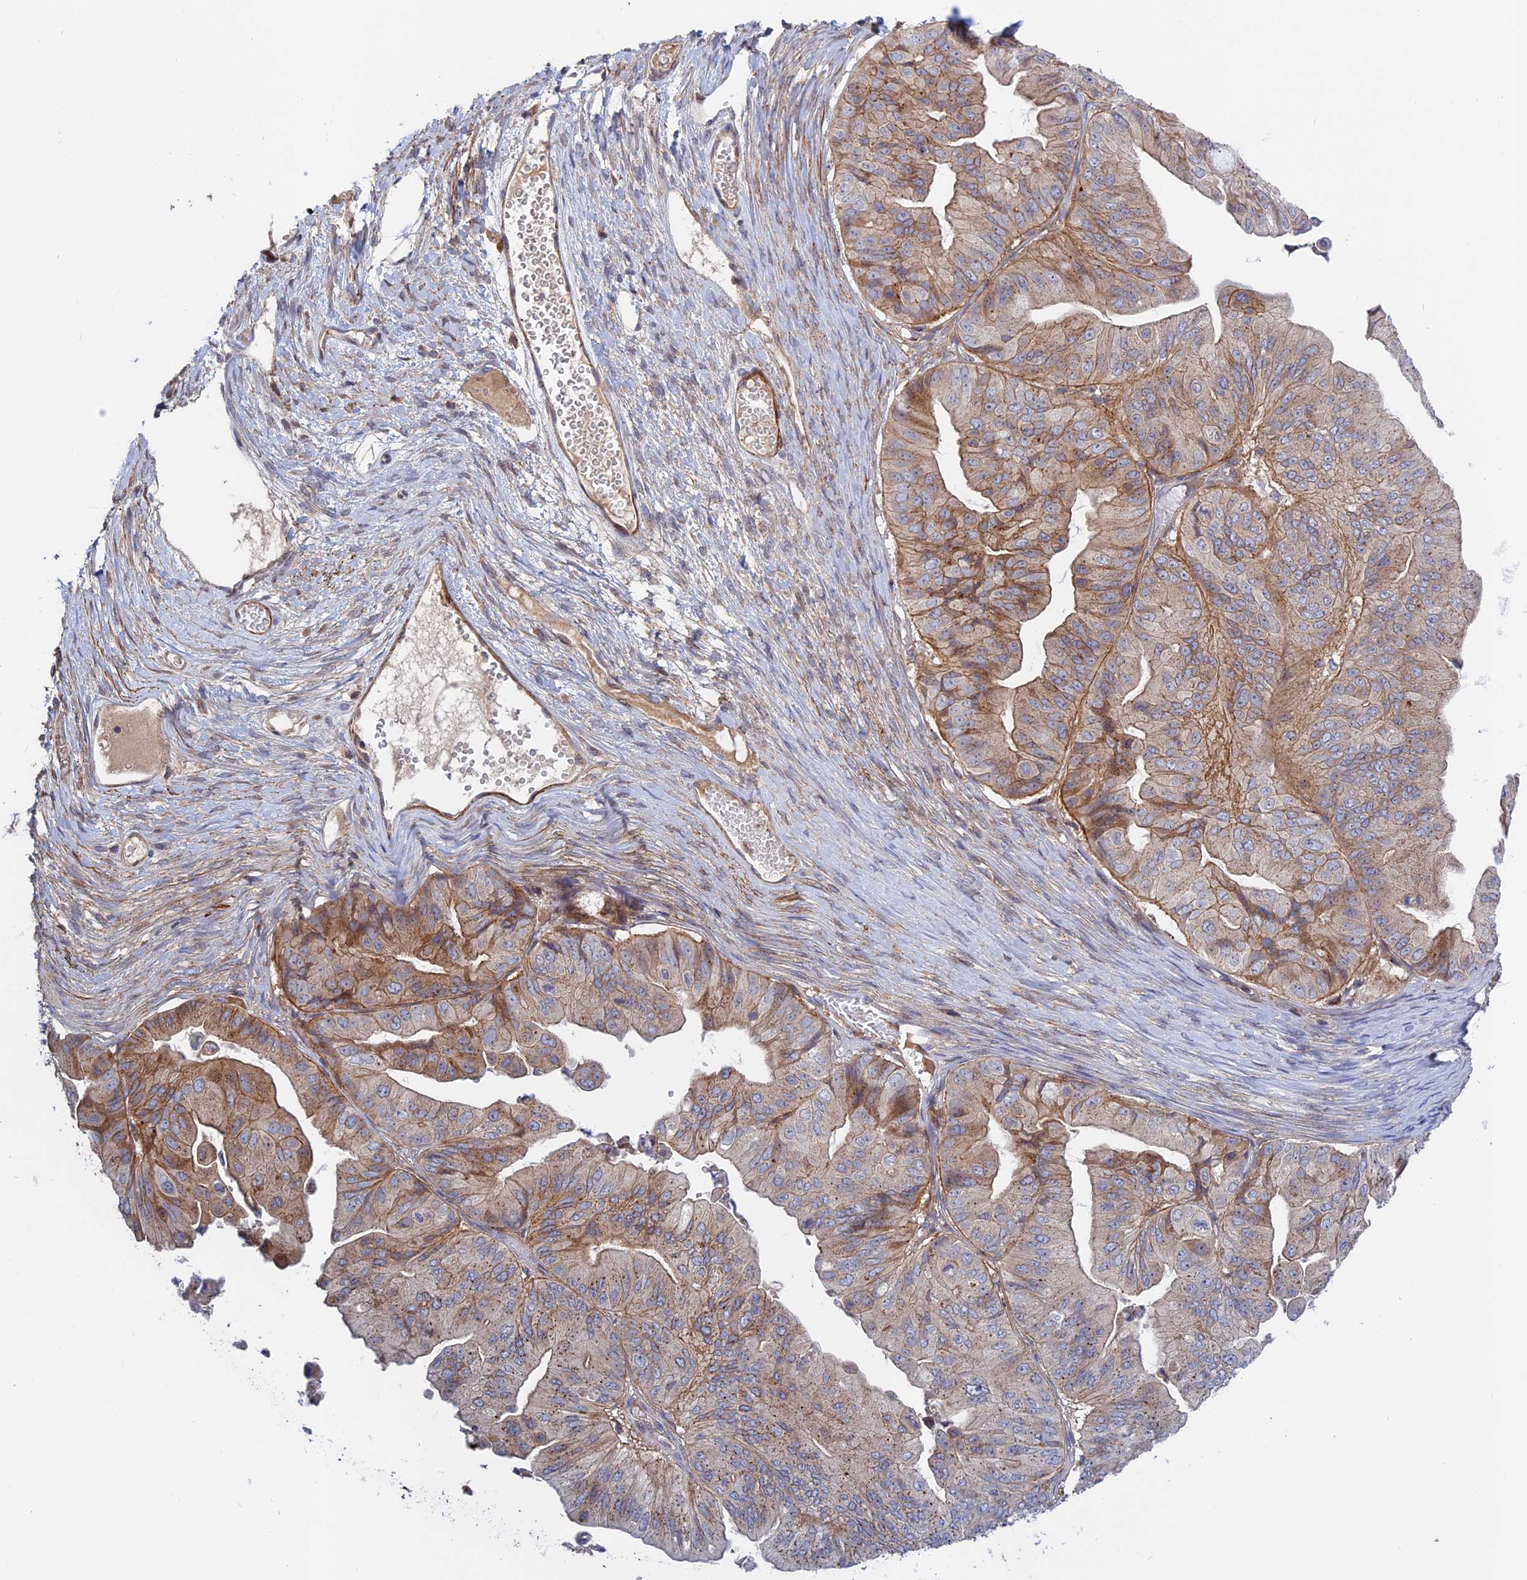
{"staining": {"intensity": "weak", "quantity": "25%-75%", "location": "cytoplasmic/membranous"}, "tissue": "ovarian cancer", "cell_type": "Tumor cells", "image_type": "cancer", "snomed": [{"axis": "morphology", "description": "Cystadenocarcinoma, mucinous, NOS"}, {"axis": "topography", "description": "Ovary"}], "caption": "A brown stain shows weak cytoplasmic/membranous staining of a protein in mucinous cystadenocarcinoma (ovarian) tumor cells. (DAB (3,3'-diaminobenzidine) IHC, brown staining for protein, blue staining for nuclei).", "gene": "LYPD5", "patient": {"sex": "female", "age": 61}}